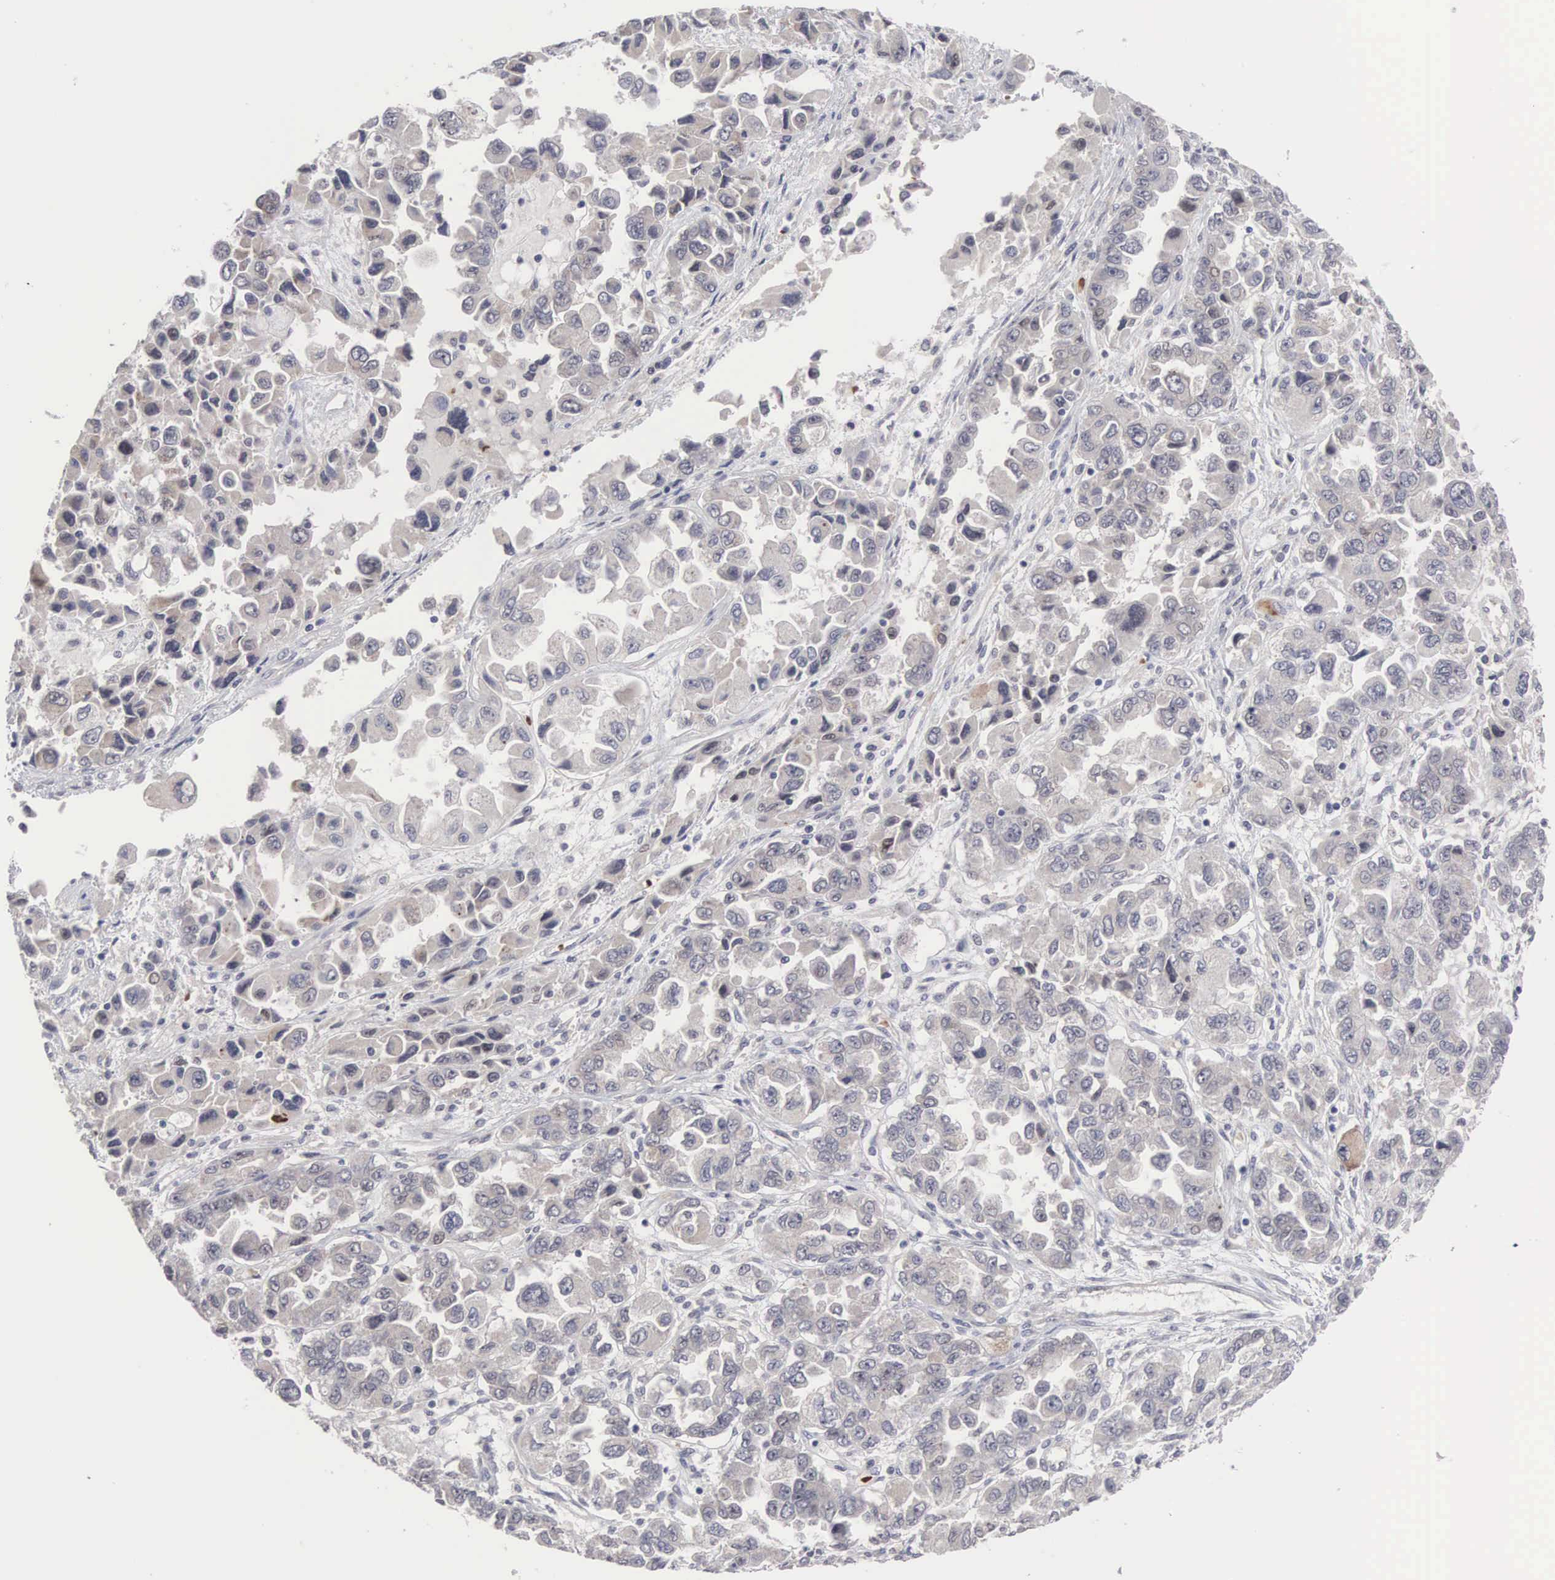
{"staining": {"intensity": "negative", "quantity": "none", "location": "none"}, "tissue": "ovarian cancer", "cell_type": "Tumor cells", "image_type": "cancer", "snomed": [{"axis": "morphology", "description": "Cystadenocarcinoma, serous, NOS"}, {"axis": "topography", "description": "Ovary"}], "caption": "A high-resolution image shows immunohistochemistry (IHC) staining of ovarian cancer (serous cystadenocarcinoma), which displays no significant staining in tumor cells. The staining is performed using DAB (3,3'-diaminobenzidine) brown chromogen with nuclei counter-stained in using hematoxylin.", "gene": "ACOT4", "patient": {"sex": "female", "age": 84}}